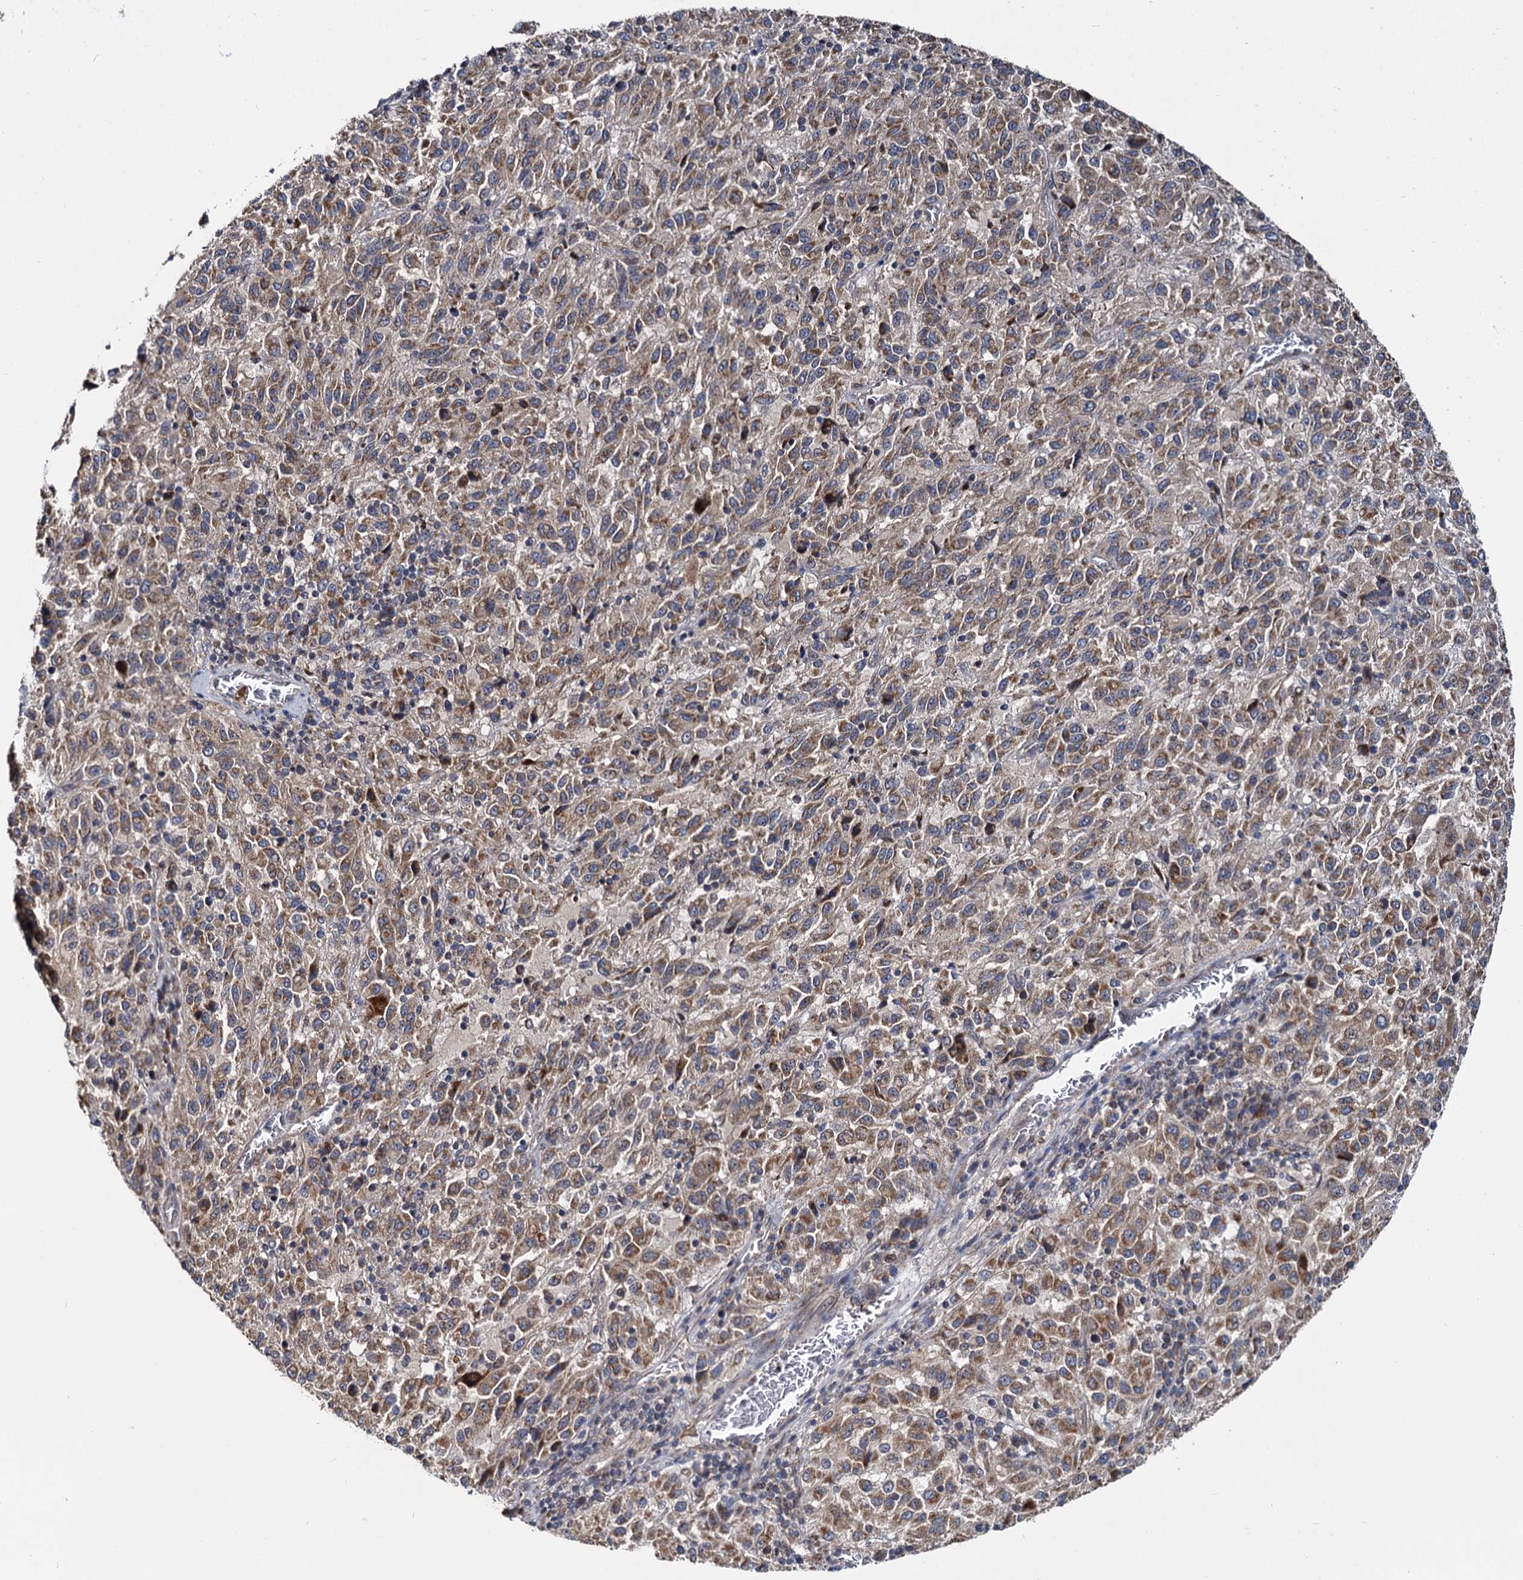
{"staining": {"intensity": "moderate", "quantity": ">75%", "location": "cytoplasmic/membranous"}, "tissue": "melanoma", "cell_type": "Tumor cells", "image_type": "cancer", "snomed": [{"axis": "morphology", "description": "Malignant melanoma, Metastatic site"}, {"axis": "topography", "description": "Lung"}], "caption": "Immunohistochemistry micrograph of neoplastic tissue: human melanoma stained using immunohistochemistry (IHC) demonstrates medium levels of moderate protein expression localized specifically in the cytoplasmic/membranous of tumor cells, appearing as a cytoplasmic/membranous brown color.", "gene": "SPRYD3", "patient": {"sex": "male", "age": 64}}